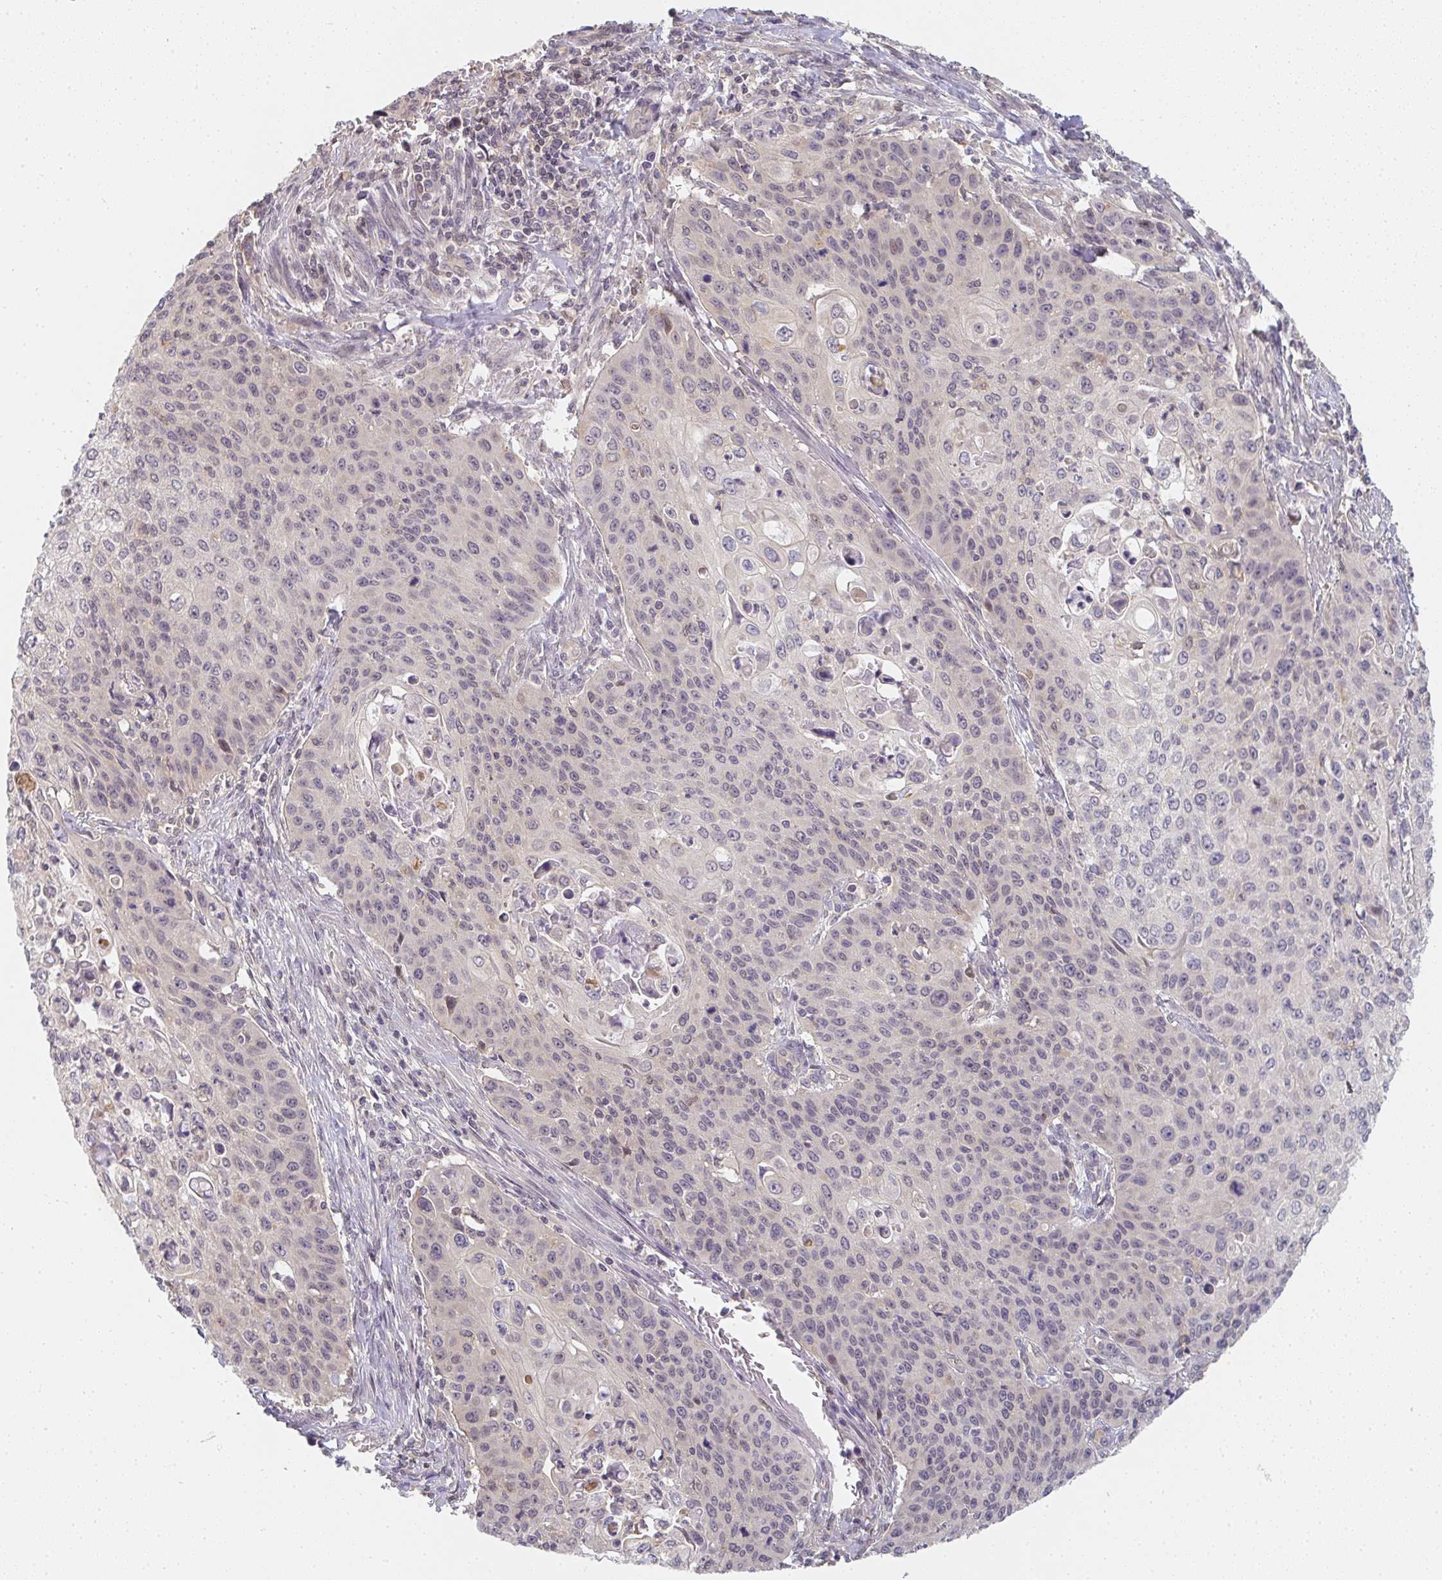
{"staining": {"intensity": "weak", "quantity": "25%-75%", "location": "cytoplasmic/membranous"}, "tissue": "cervical cancer", "cell_type": "Tumor cells", "image_type": "cancer", "snomed": [{"axis": "morphology", "description": "Squamous cell carcinoma, NOS"}, {"axis": "topography", "description": "Cervix"}], "caption": "There is low levels of weak cytoplasmic/membranous expression in tumor cells of cervical cancer, as demonstrated by immunohistochemical staining (brown color).", "gene": "GSDMB", "patient": {"sex": "female", "age": 65}}